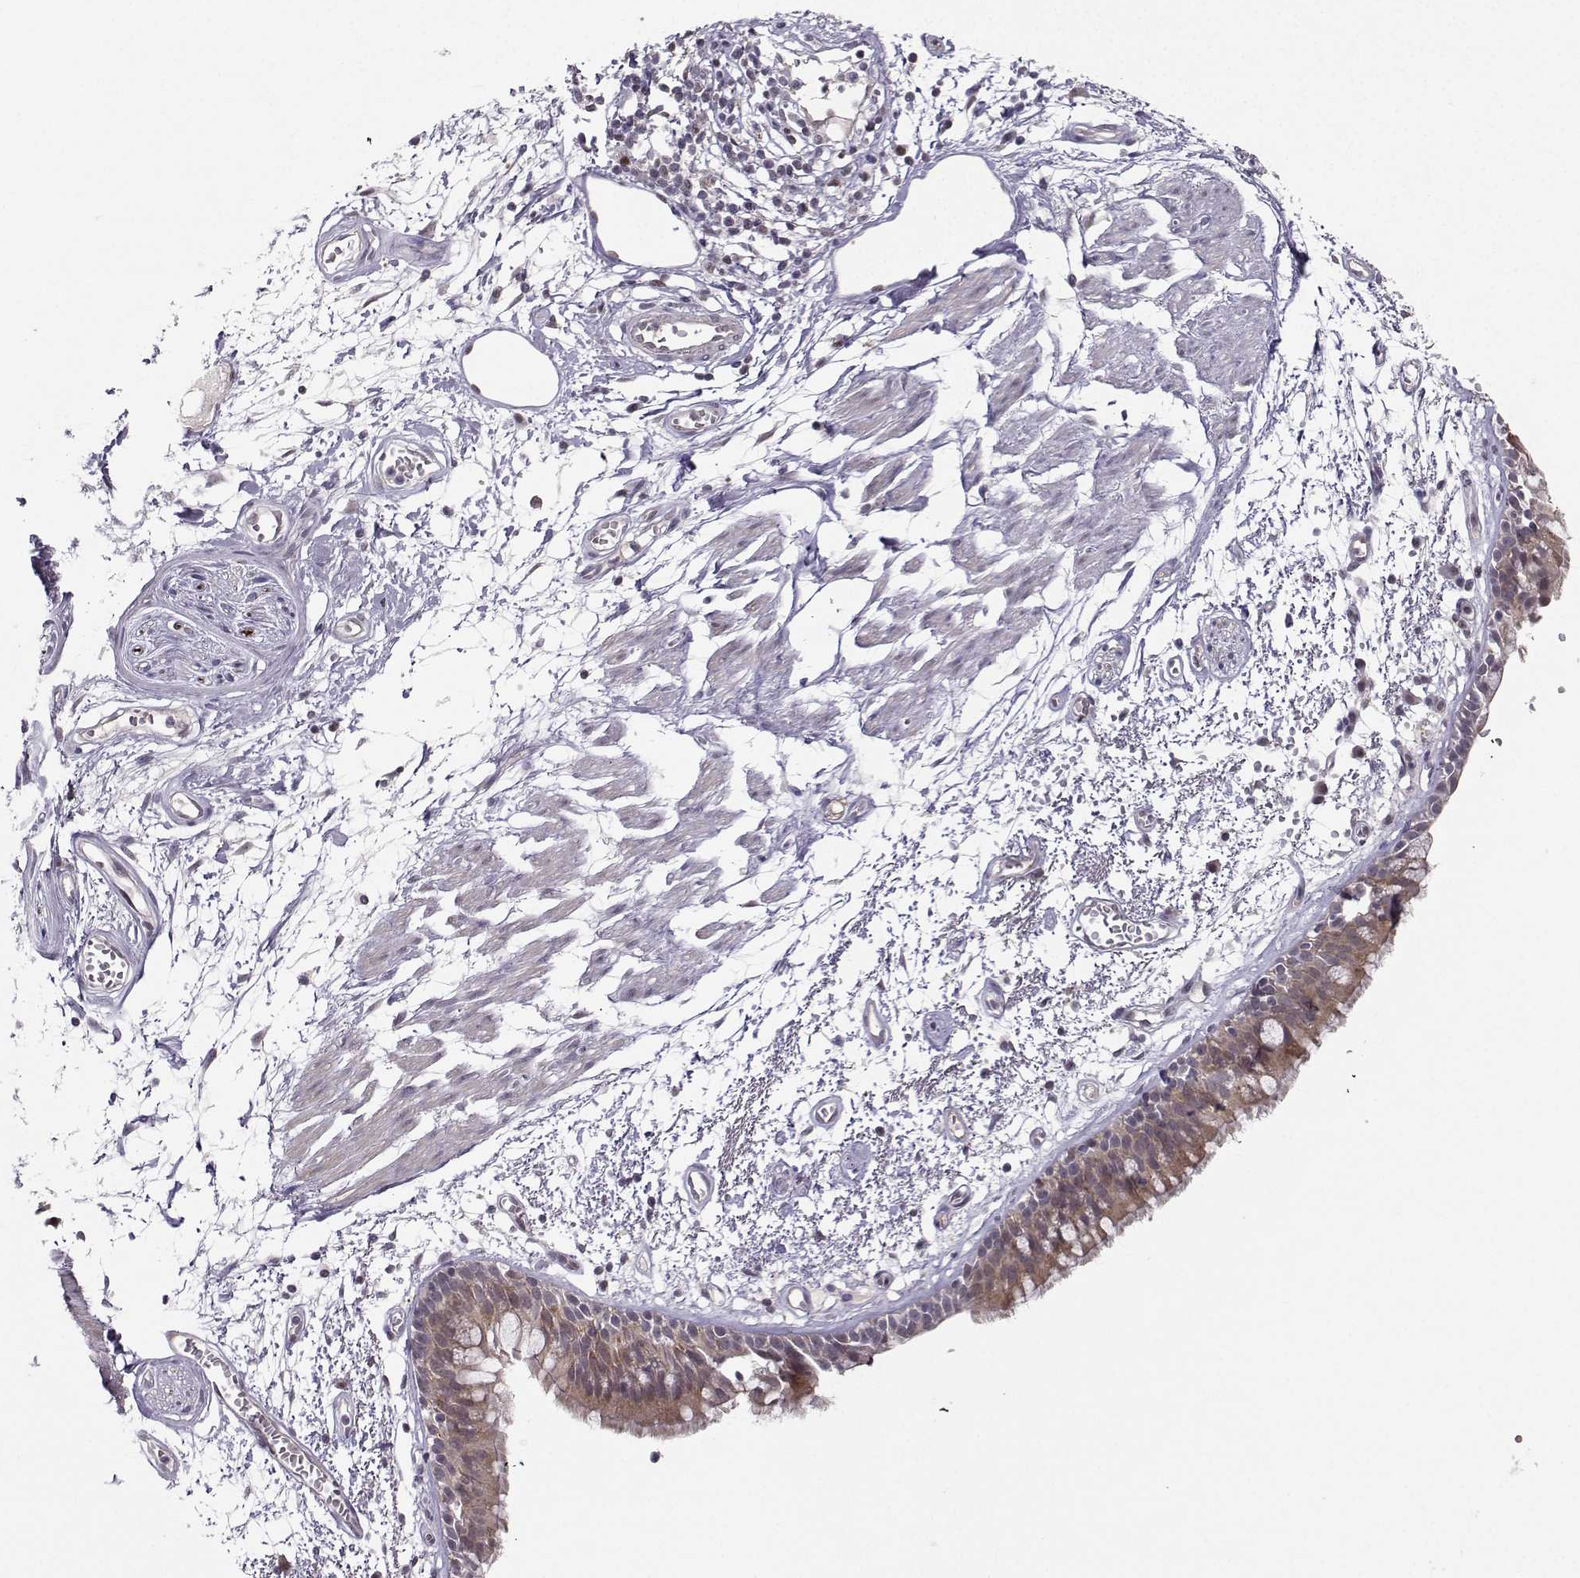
{"staining": {"intensity": "weak", "quantity": ">75%", "location": "cytoplasmic/membranous"}, "tissue": "bronchus", "cell_type": "Respiratory epithelial cells", "image_type": "normal", "snomed": [{"axis": "morphology", "description": "Normal tissue, NOS"}, {"axis": "morphology", "description": "Squamous cell carcinoma, NOS"}, {"axis": "topography", "description": "Cartilage tissue"}, {"axis": "topography", "description": "Bronchus"}, {"axis": "topography", "description": "Lung"}], "caption": "Protein analysis of benign bronchus displays weak cytoplasmic/membranous expression in about >75% of respiratory epithelial cells.", "gene": "PKP2", "patient": {"sex": "male", "age": 66}}